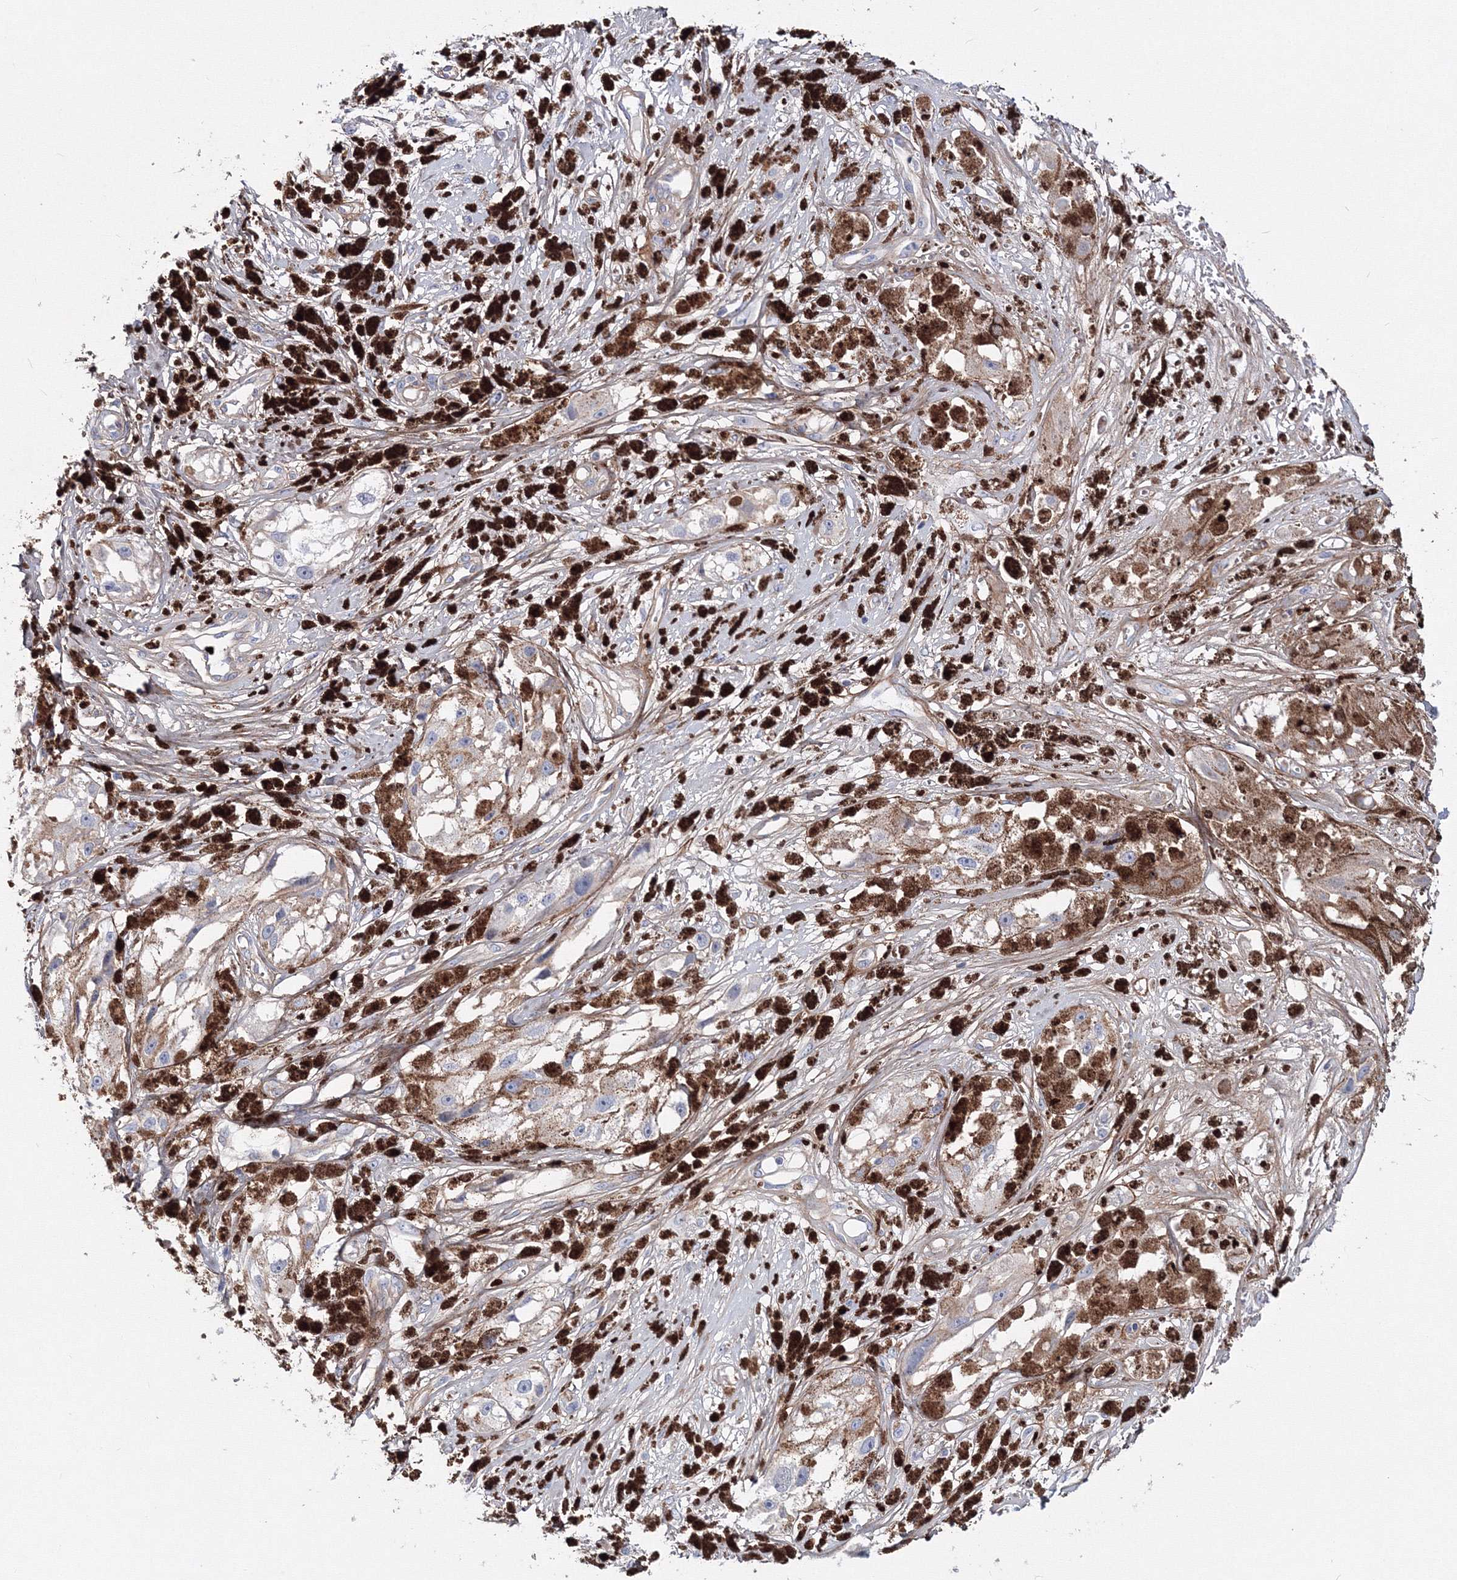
{"staining": {"intensity": "negative", "quantity": "none", "location": "none"}, "tissue": "melanoma", "cell_type": "Tumor cells", "image_type": "cancer", "snomed": [{"axis": "morphology", "description": "Malignant melanoma, NOS"}, {"axis": "topography", "description": "Skin"}], "caption": "Image shows no protein expression in tumor cells of malignant melanoma tissue.", "gene": "C11orf52", "patient": {"sex": "male", "age": 88}}